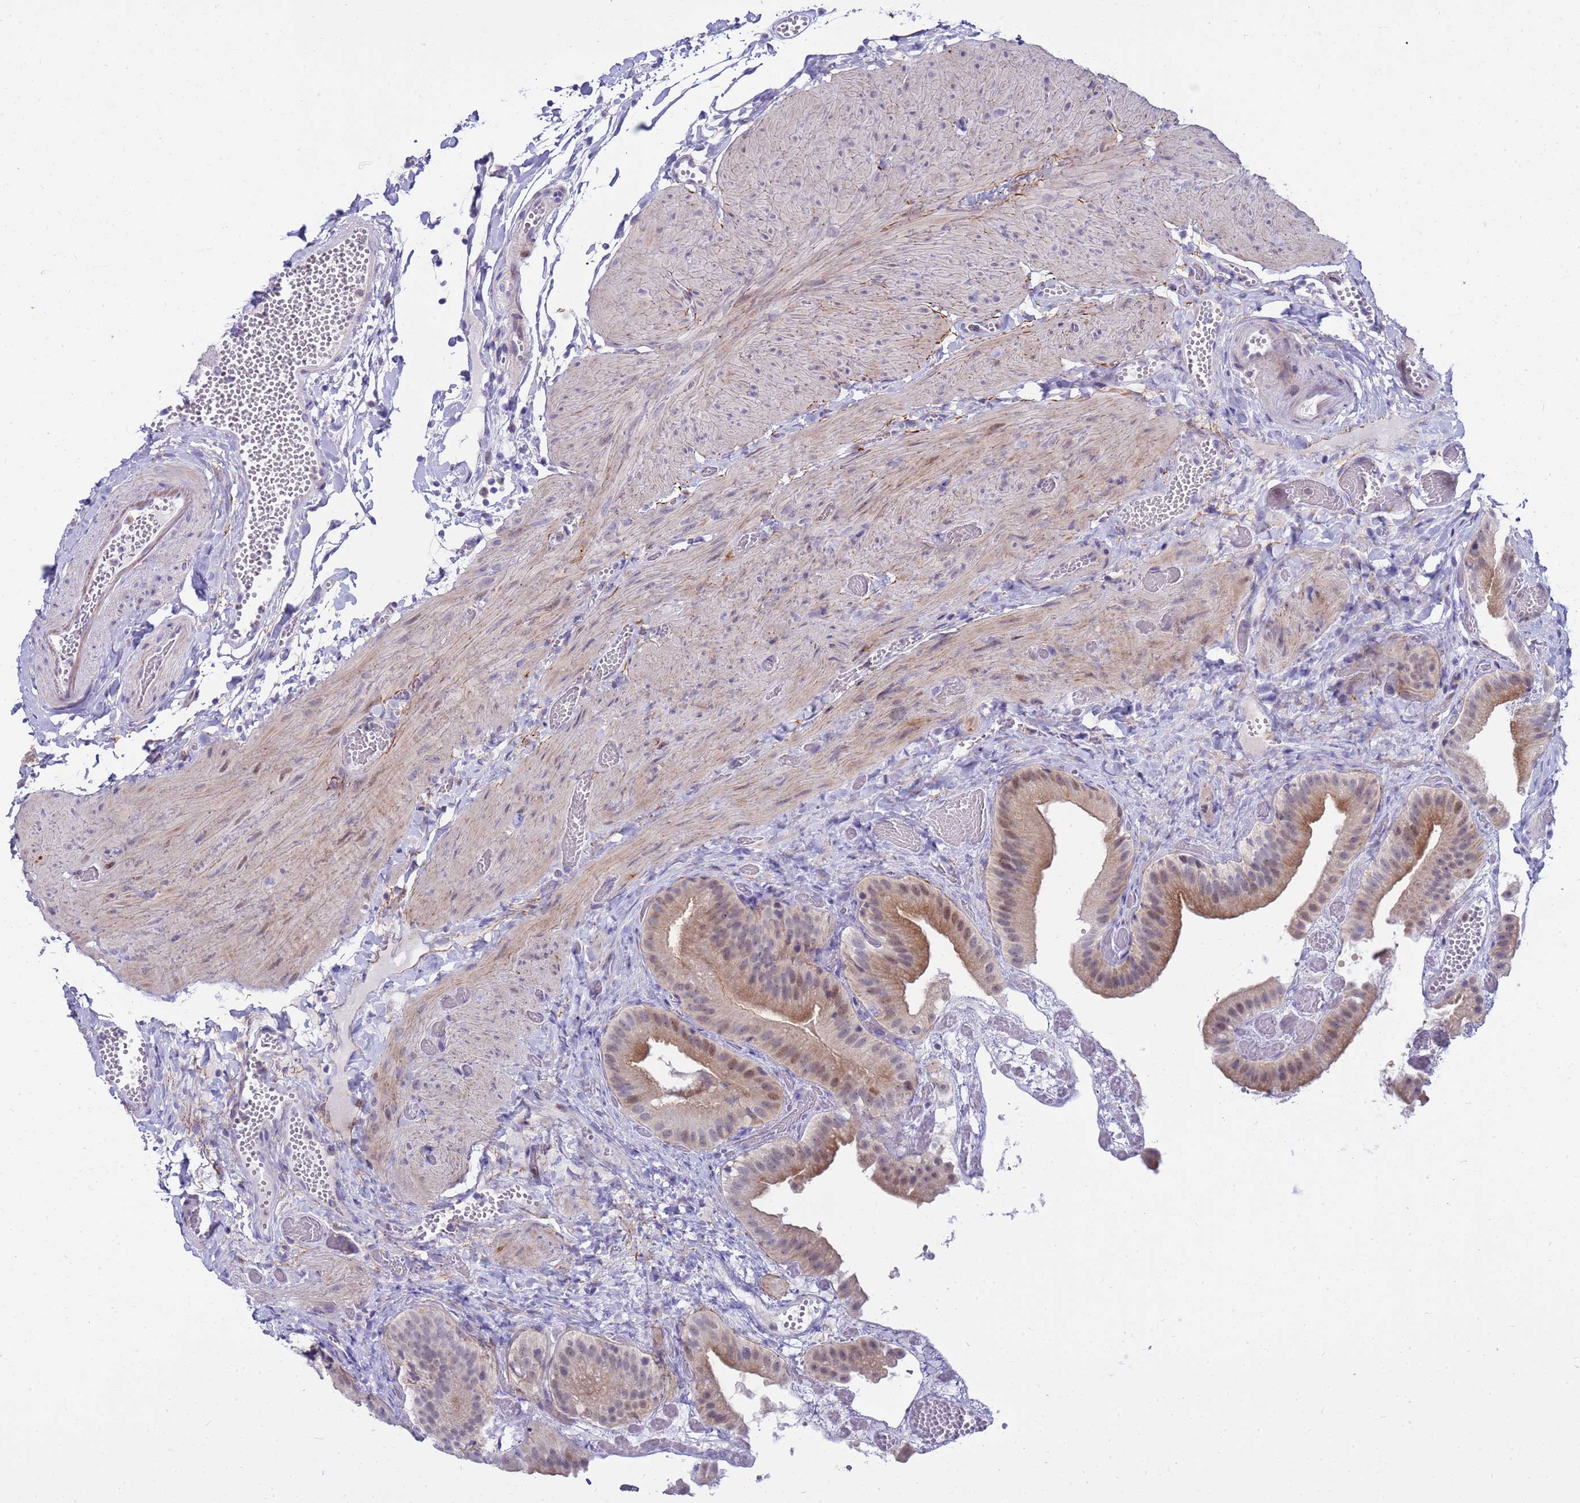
{"staining": {"intensity": "moderate", "quantity": ">75%", "location": "cytoplasmic/membranous,nuclear"}, "tissue": "gallbladder", "cell_type": "Glandular cells", "image_type": "normal", "snomed": [{"axis": "morphology", "description": "Normal tissue, NOS"}, {"axis": "topography", "description": "Gallbladder"}], "caption": "Glandular cells exhibit medium levels of moderate cytoplasmic/membranous,nuclear staining in about >75% of cells in unremarkable gallbladder. (DAB (3,3'-diaminobenzidine) IHC with brightfield microscopy, high magnification).", "gene": "LRATD1", "patient": {"sex": "female", "age": 64}}